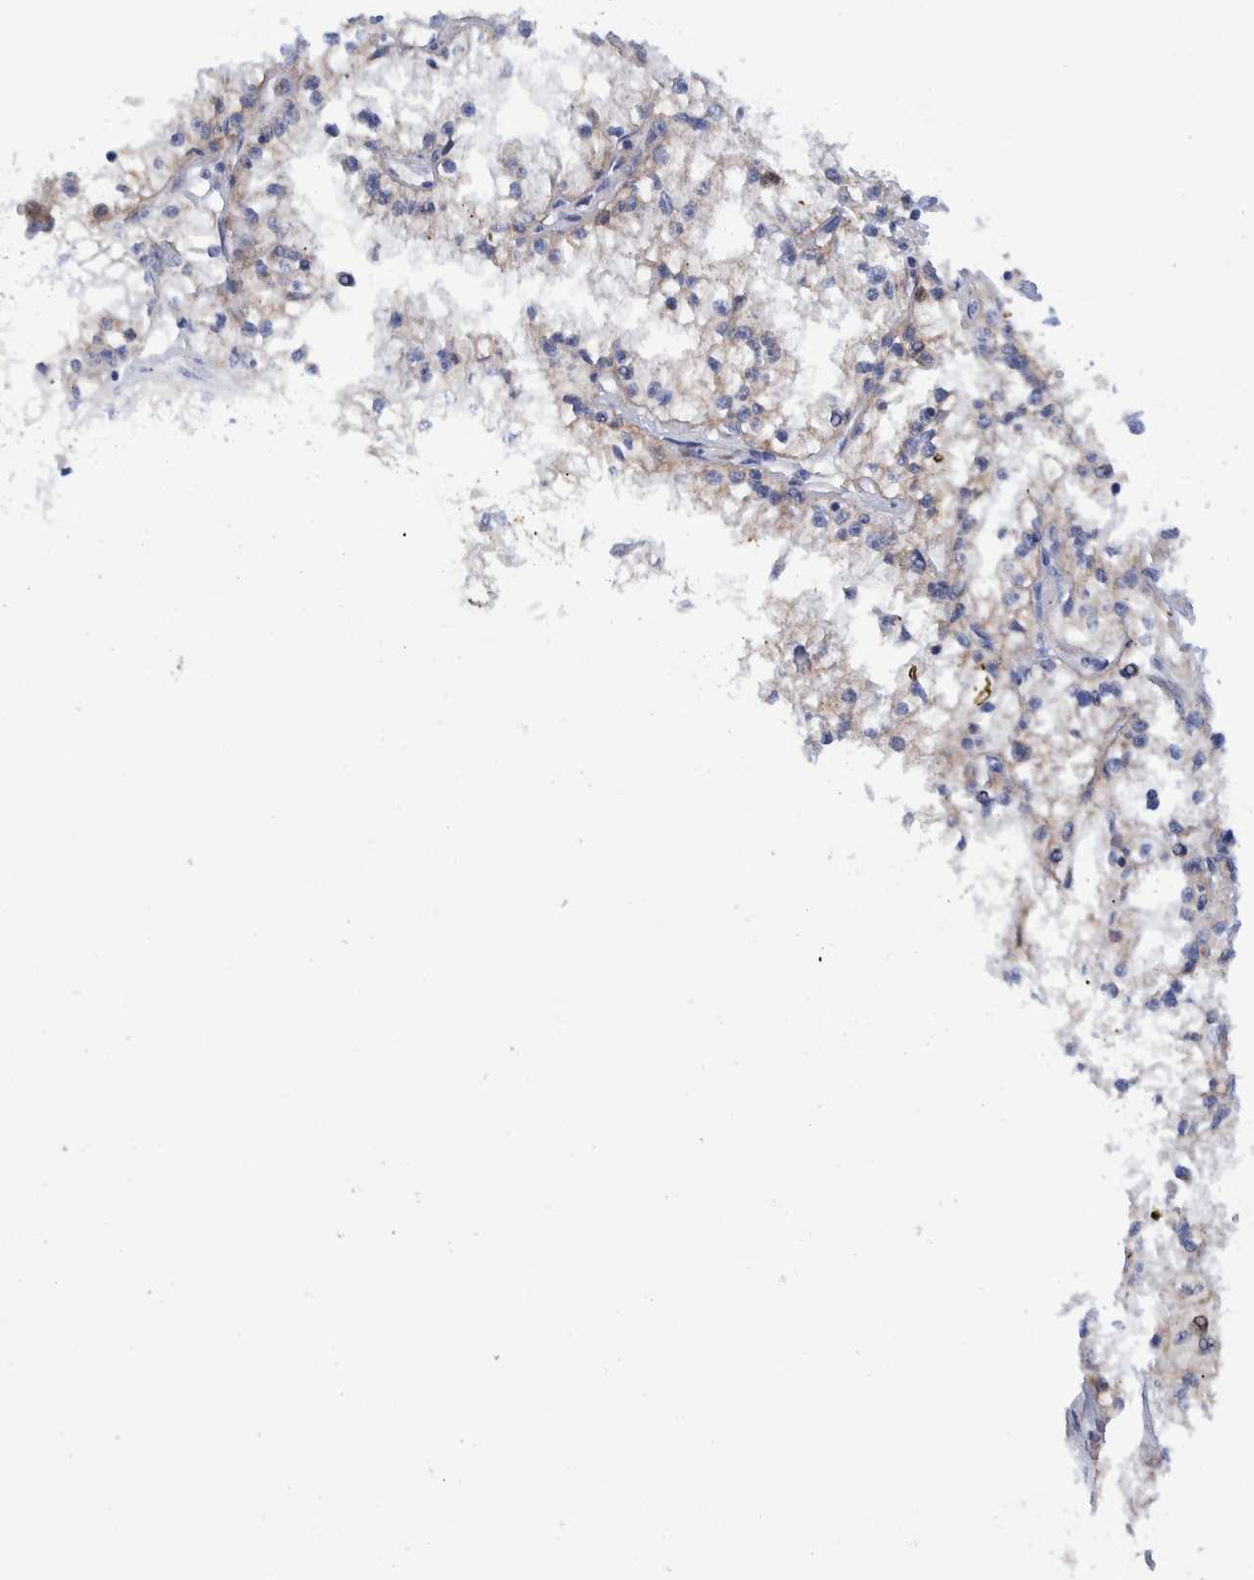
{"staining": {"intensity": "negative", "quantity": "none", "location": "none"}, "tissue": "renal cancer", "cell_type": "Tumor cells", "image_type": "cancer", "snomed": [{"axis": "morphology", "description": "Adenocarcinoma, NOS"}, {"axis": "topography", "description": "Kidney"}], "caption": "The immunohistochemistry histopathology image has no significant positivity in tumor cells of adenocarcinoma (renal) tissue.", "gene": "TRIM58", "patient": {"sex": "male", "age": 56}}